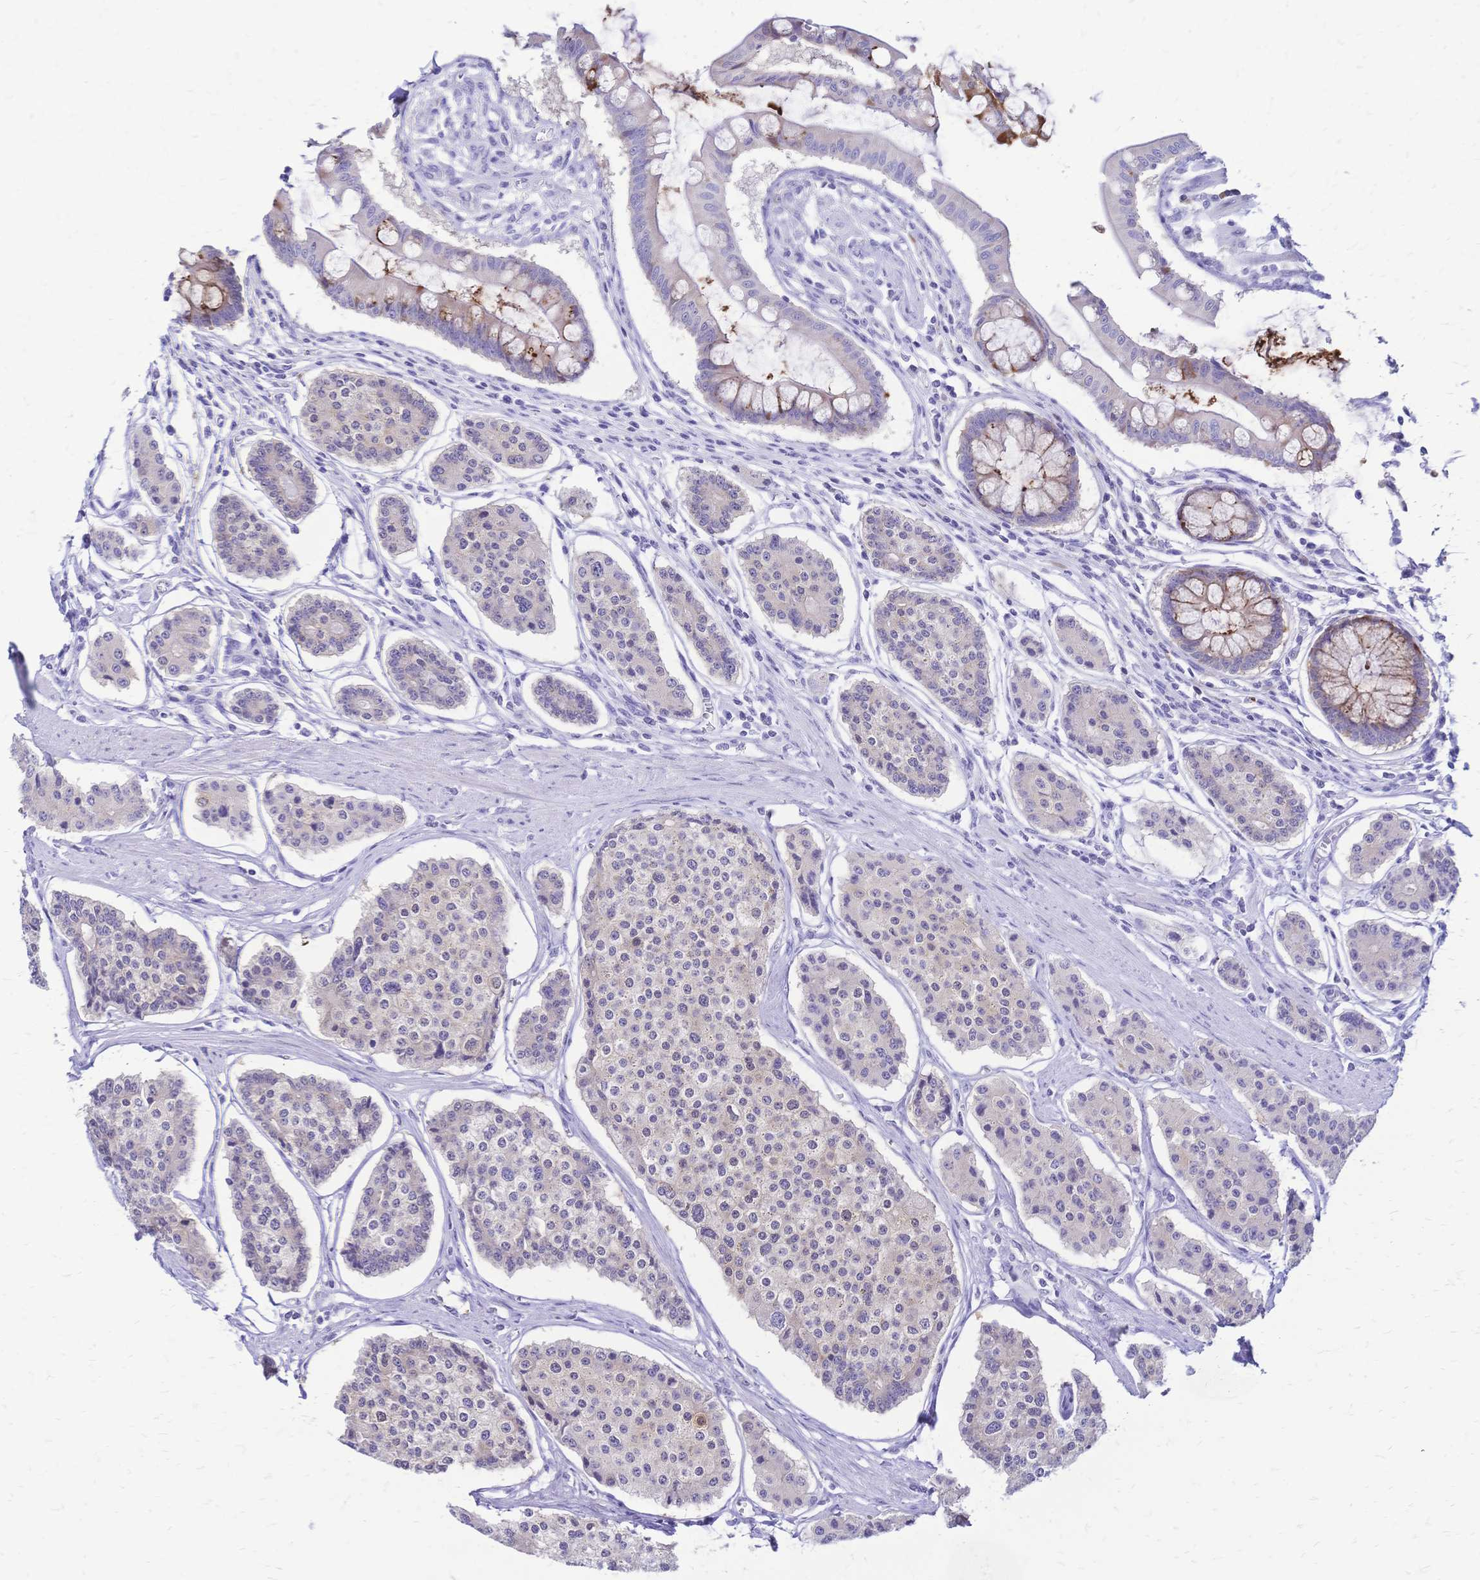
{"staining": {"intensity": "negative", "quantity": "none", "location": "none"}, "tissue": "carcinoid", "cell_type": "Tumor cells", "image_type": "cancer", "snomed": [{"axis": "morphology", "description": "Carcinoid, malignant, NOS"}, {"axis": "topography", "description": "Small intestine"}], "caption": "This micrograph is of carcinoid (malignant) stained with IHC to label a protein in brown with the nuclei are counter-stained blue. There is no positivity in tumor cells. (IHC, brightfield microscopy, high magnification).", "gene": "GRB7", "patient": {"sex": "female", "age": 65}}